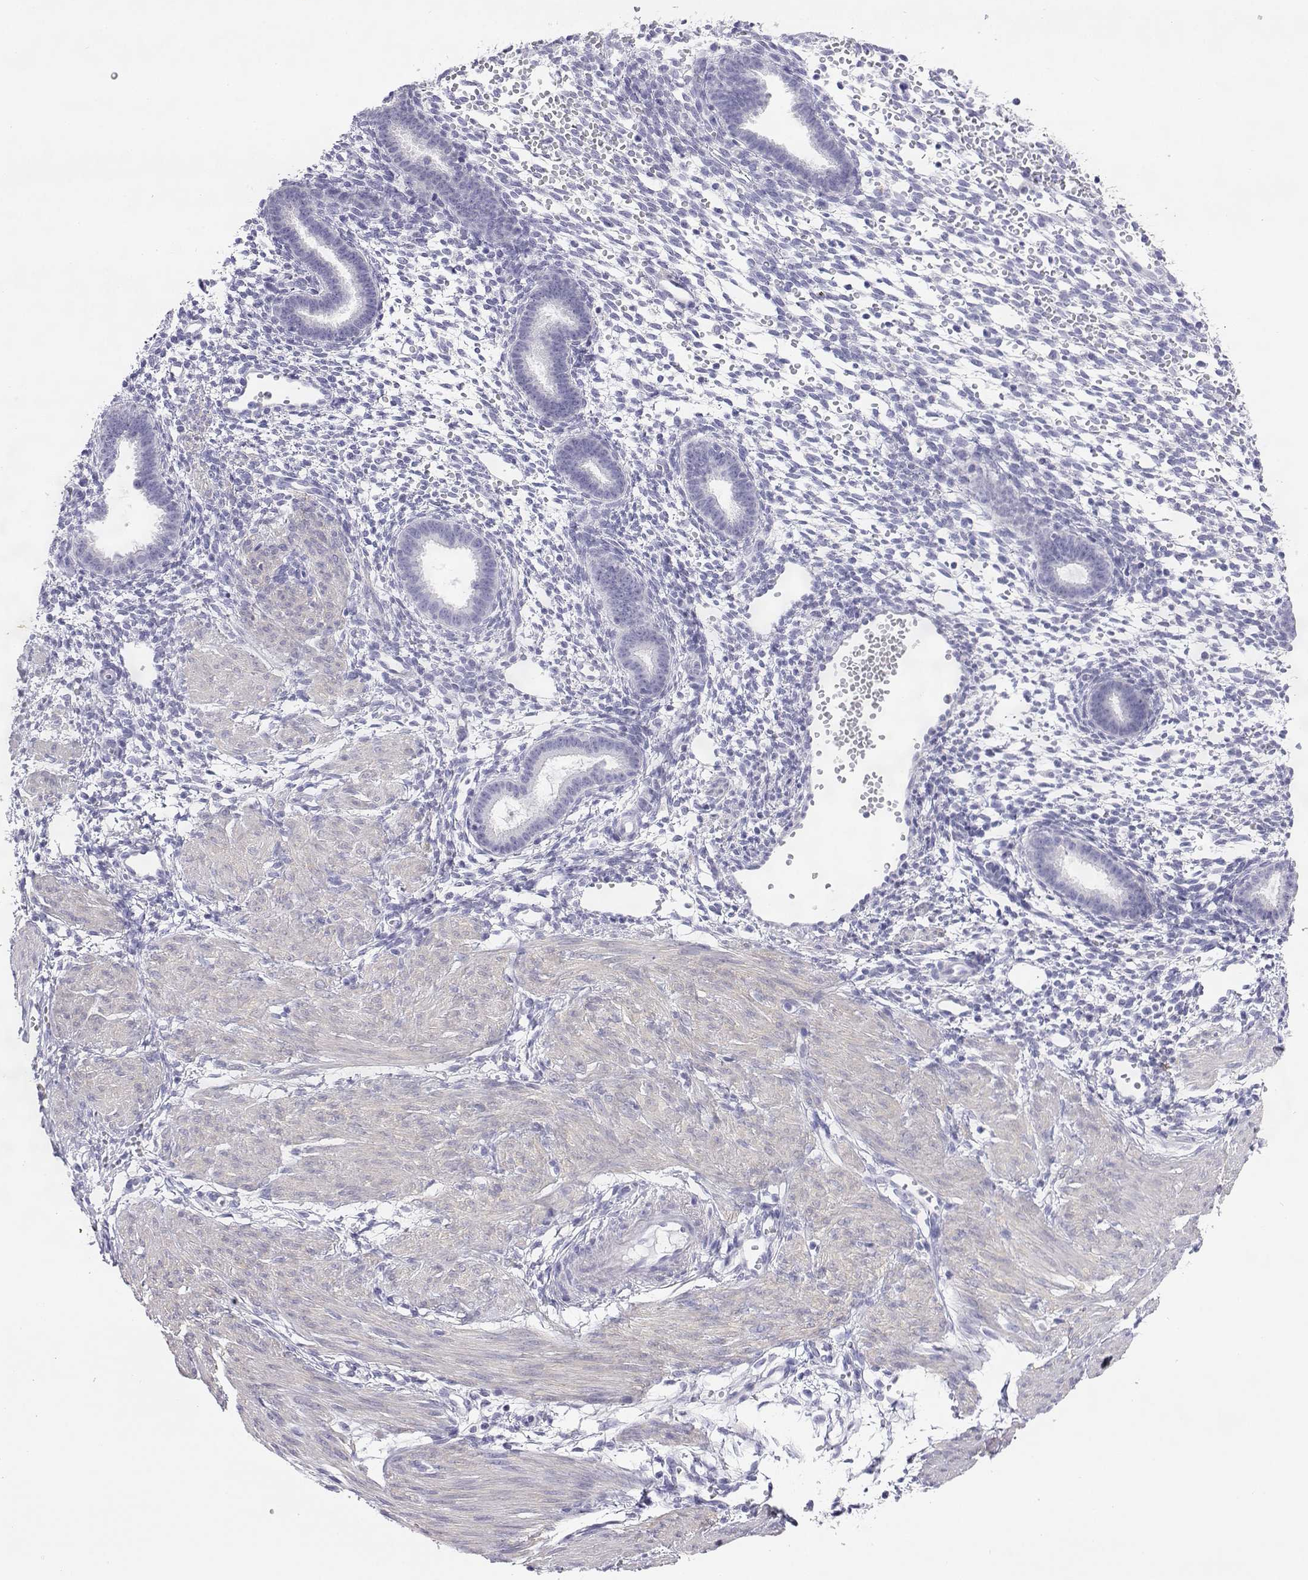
{"staining": {"intensity": "negative", "quantity": "none", "location": "none"}, "tissue": "endometrium", "cell_type": "Cells in endometrial stroma", "image_type": "normal", "snomed": [{"axis": "morphology", "description": "Normal tissue, NOS"}, {"axis": "topography", "description": "Endometrium"}], "caption": "Immunohistochemistry (IHC) micrograph of normal endometrium: endometrium stained with DAB (3,3'-diaminobenzidine) exhibits no significant protein staining in cells in endometrial stroma. (DAB (3,3'-diaminobenzidine) immunohistochemistry with hematoxylin counter stain).", "gene": "PLIN4", "patient": {"sex": "female", "age": 36}}